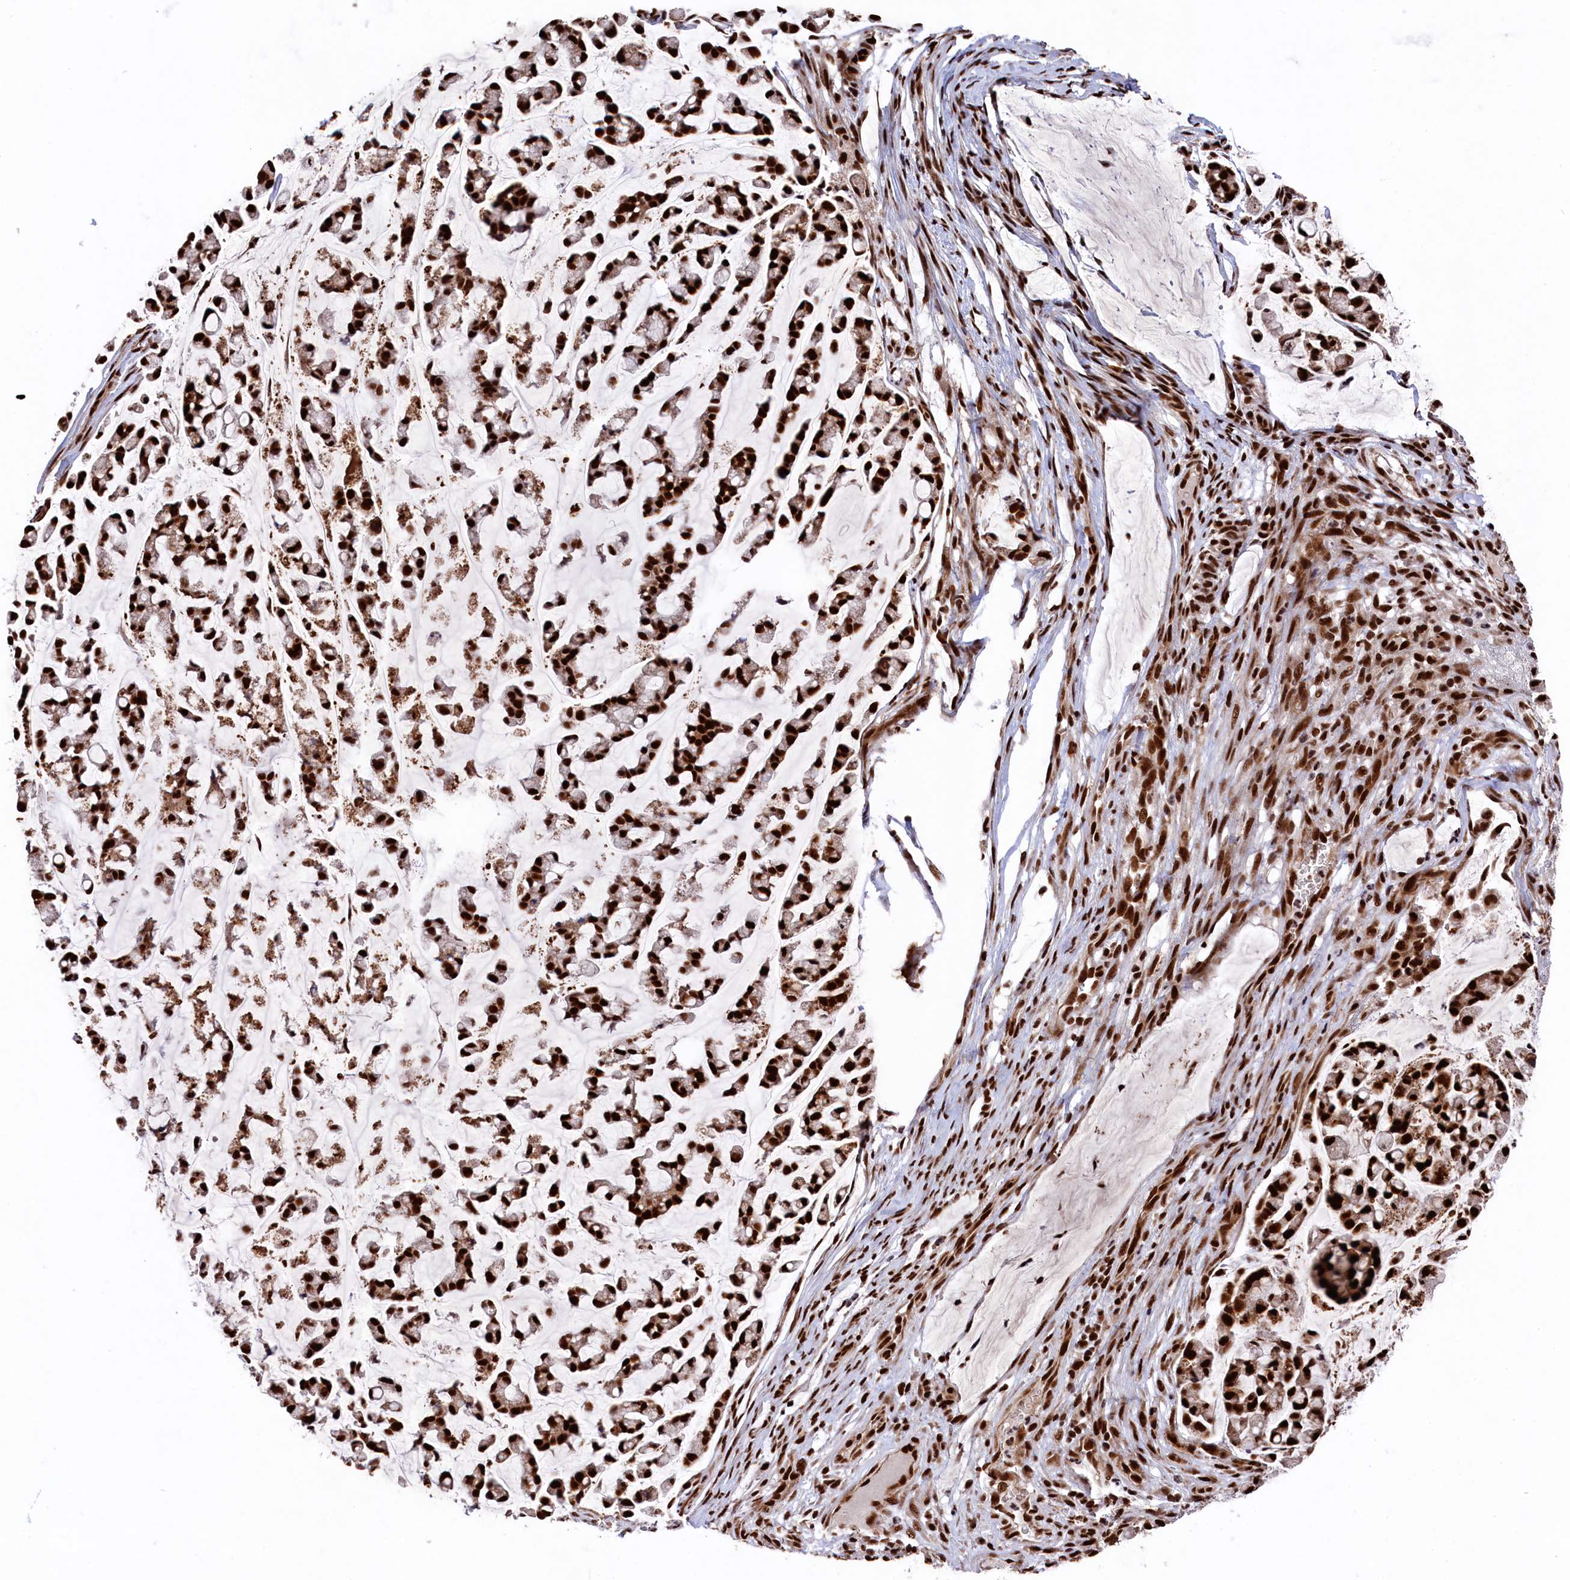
{"staining": {"intensity": "strong", "quantity": ">75%", "location": "nuclear"}, "tissue": "stomach cancer", "cell_type": "Tumor cells", "image_type": "cancer", "snomed": [{"axis": "morphology", "description": "Adenocarcinoma, NOS"}, {"axis": "topography", "description": "Stomach, lower"}], "caption": "Stomach cancer stained with a protein marker displays strong staining in tumor cells.", "gene": "PRPF31", "patient": {"sex": "male", "age": 67}}